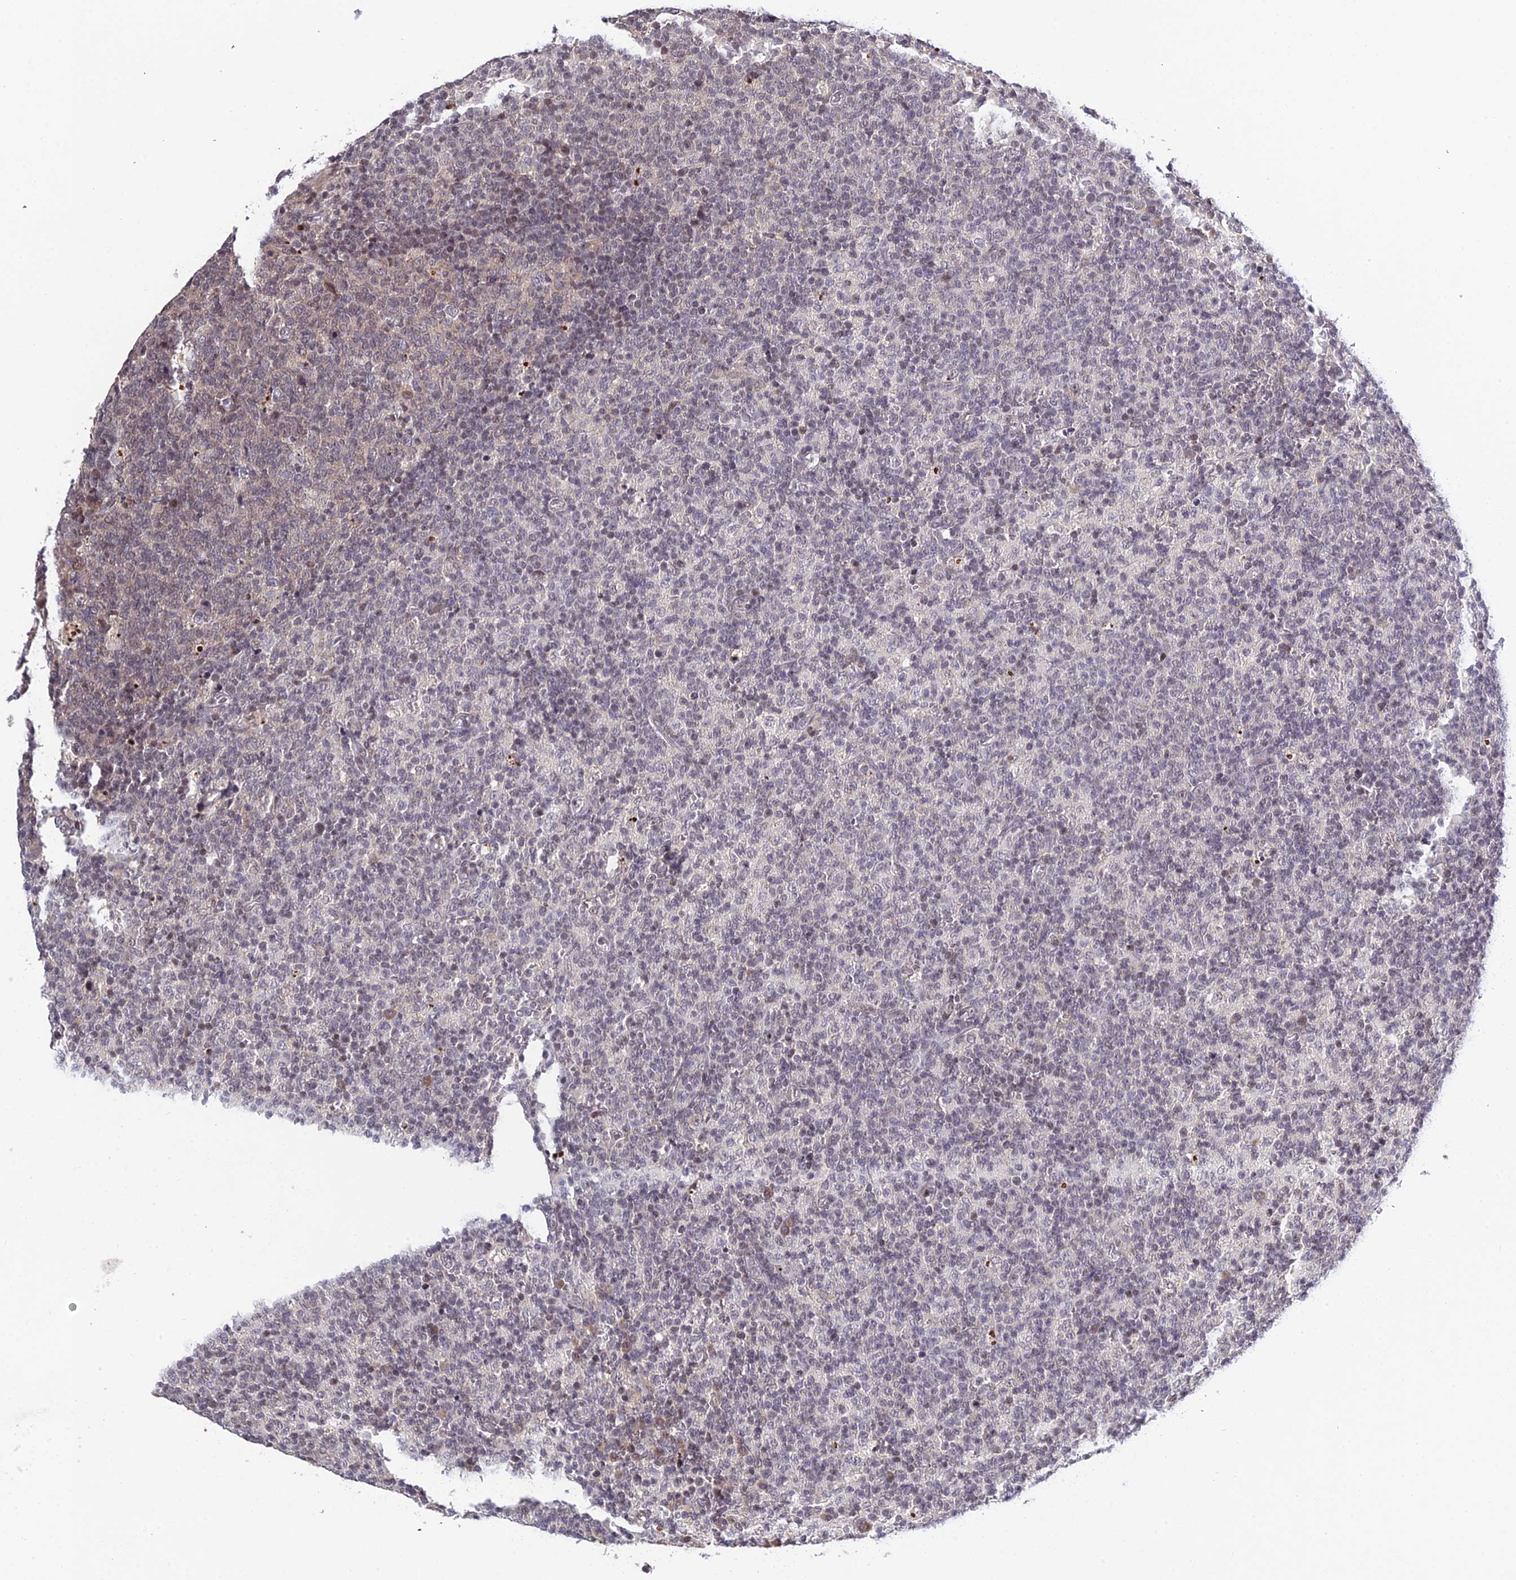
{"staining": {"intensity": "weak", "quantity": "<25%", "location": "cytoplasmic/membranous"}, "tissue": "lymph node", "cell_type": "Germinal center cells", "image_type": "normal", "snomed": [{"axis": "morphology", "description": "Normal tissue, NOS"}, {"axis": "morphology", "description": "Inflammation, NOS"}, {"axis": "topography", "description": "Lymph node"}], "caption": "Unremarkable lymph node was stained to show a protein in brown. There is no significant positivity in germinal center cells. (Immunohistochemistry, brightfield microscopy, high magnification).", "gene": "TEKT1", "patient": {"sex": "male", "age": 55}}